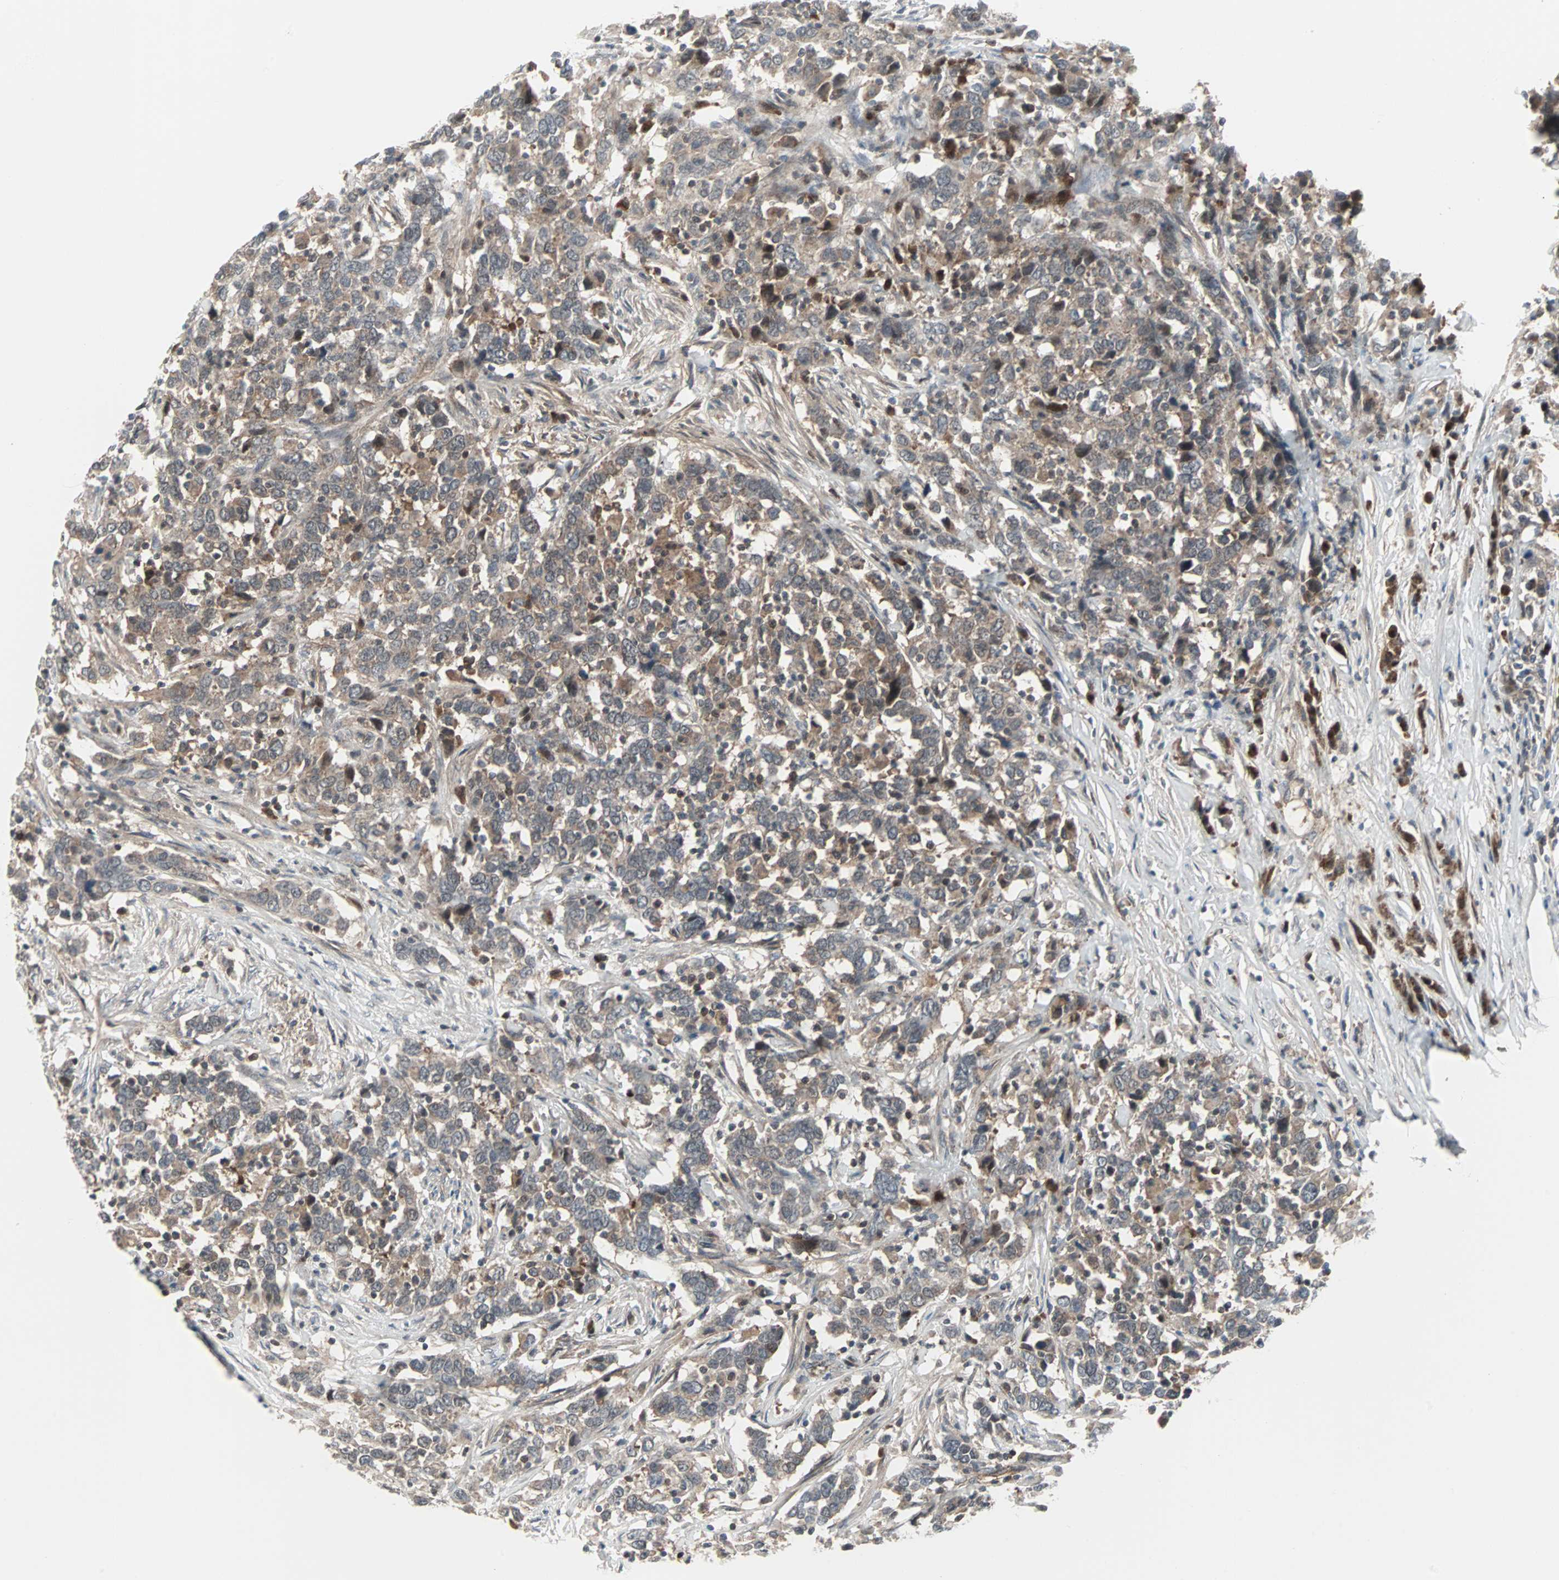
{"staining": {"intensity": "weak", "quantity": "25%-75%", "location": "cytoplasmic/membranous"}, "tissue": "urothelial cancer", "cell_type": "Tumor cells", "image_type": "cancer", "snomed": [{"axis": "morphology", "description": "Urothelial carcinoma, High grade"}, {"axis": "topography", "description": "Urinary bladder"}], "caption": "Protein staining by immunohistochemistry (IHC) reveals weak cytoplasmic/membranous expression in approximately 25%-75% of tumor cells in urothelial cancer.", "gene": "CASP3", "patient": {"sex": "male", "age": 61}}